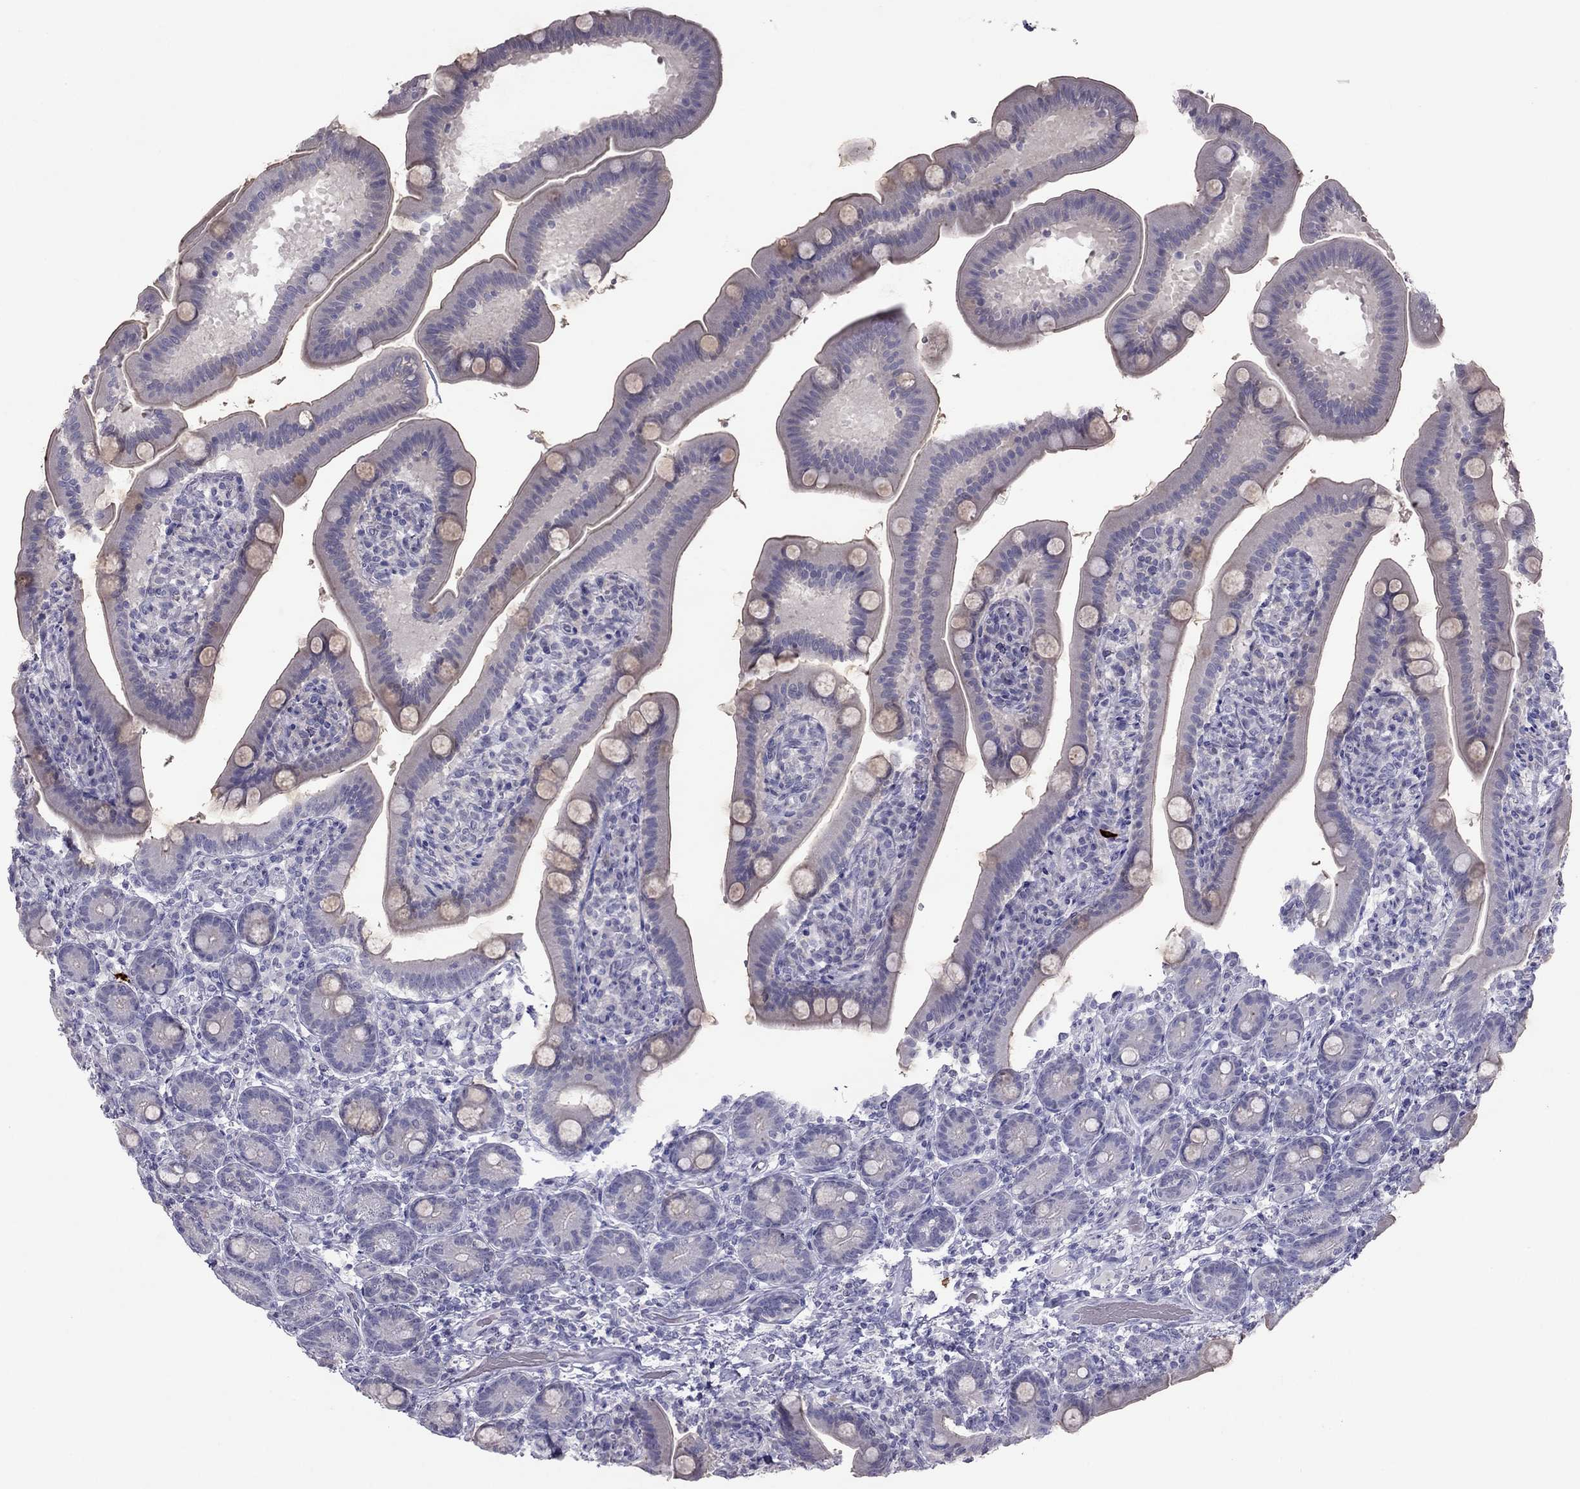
{"staining": {"intensity": "negative", "quantity": "none", "location": "none"}, "tissue": "small intestine", "cell_type": "Glandular cells", "image_type": "normal", "snomed": [{"axis": "morphology", "description": "Normal tissue, NOS"}, {"axis": "topography", "description": "Small intestine"}], "caption": "IHC of normal human small intestine reveals no positivity in glandular cells.", "gene": "RGS8", "patient": {"sex": "male", "age": 66}}